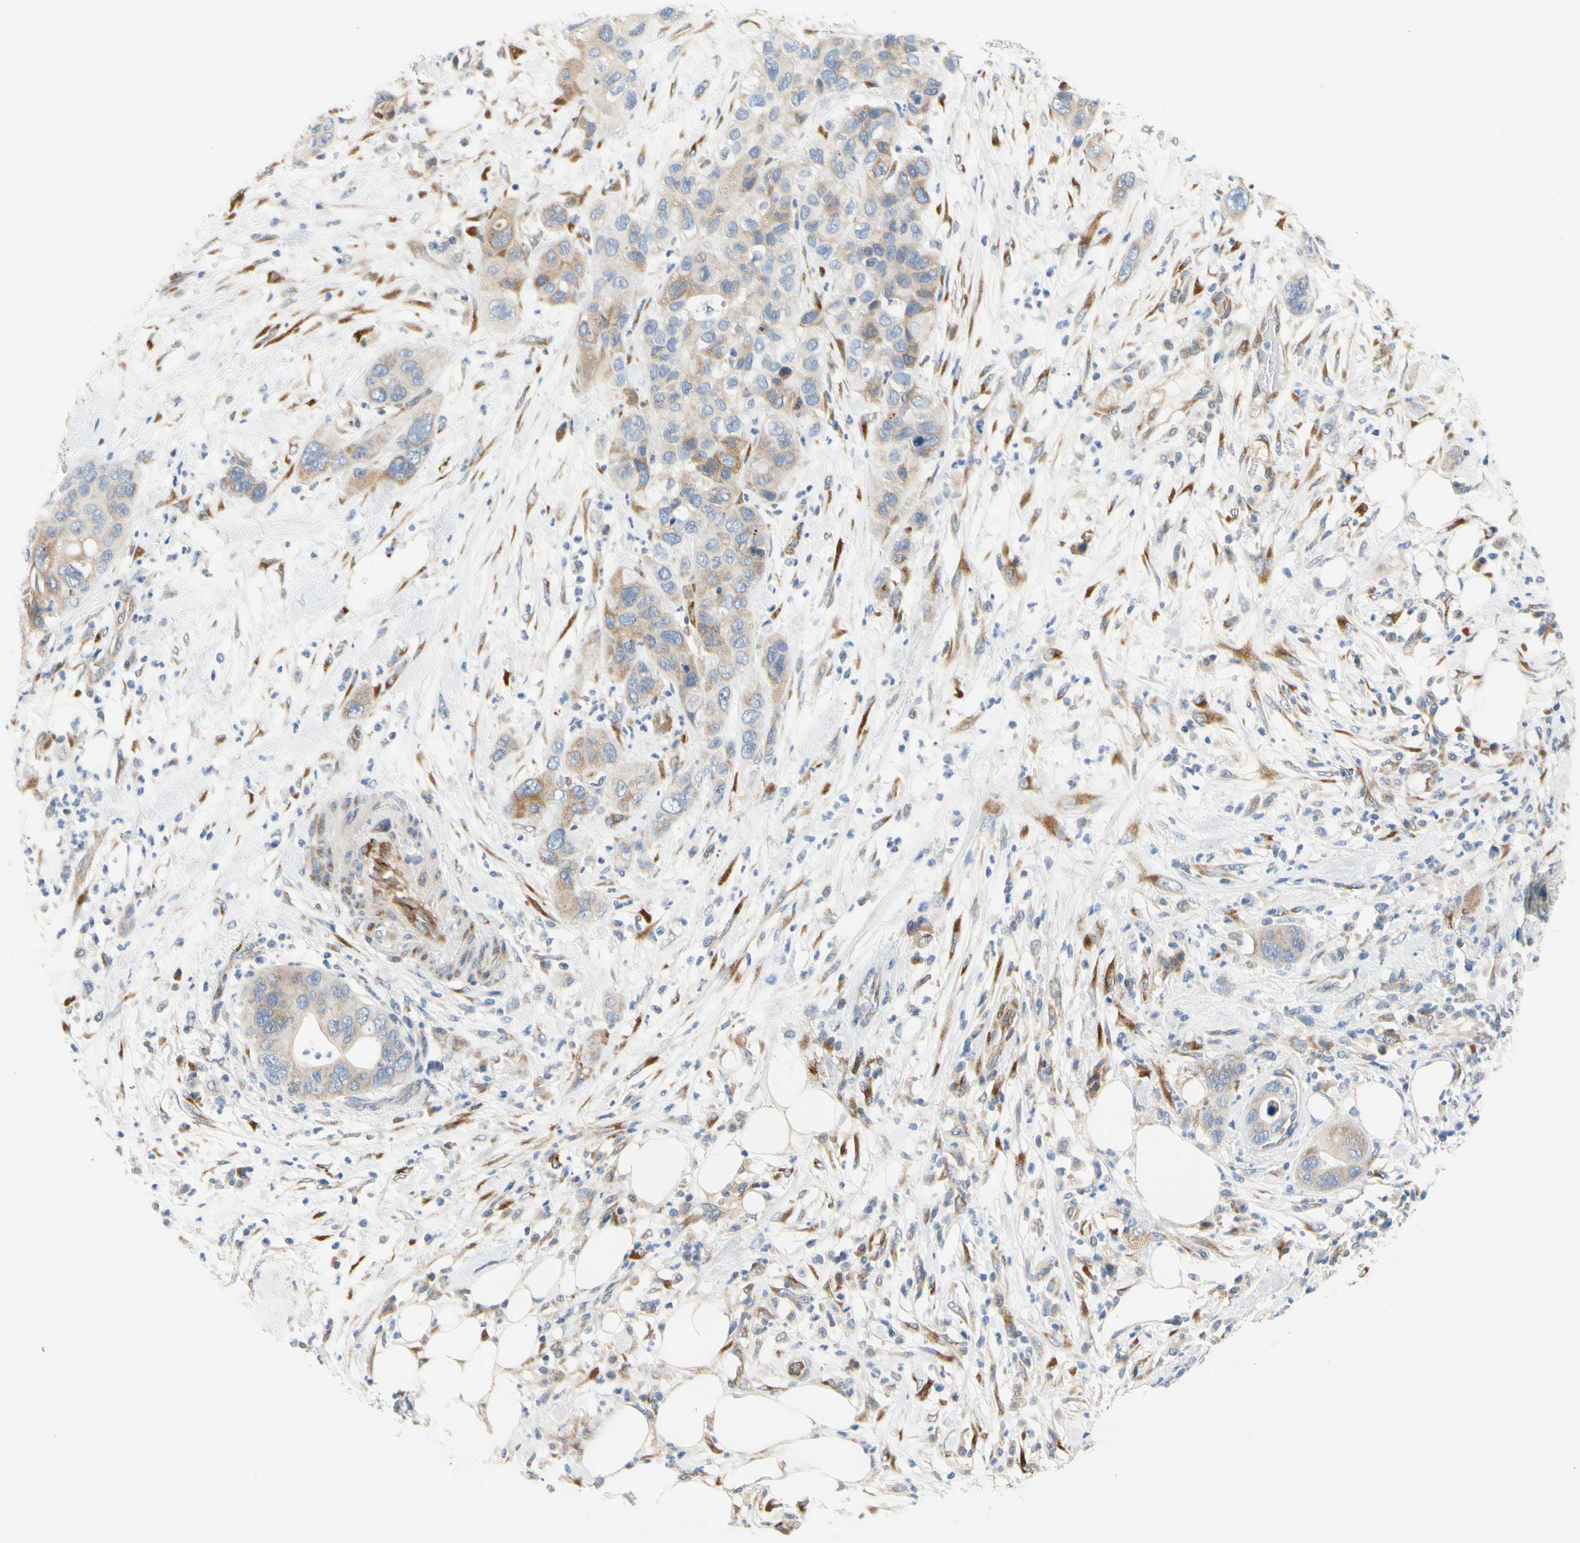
{"staining": {"intensity": "weak", "quantity": "25%-75%", "location": "cytoplasmic/membranous"}, "tissue": "pancreatic cancer", "cell_type": "Tumor cells", "image_type": "cancer", "snomed": [{"axis": "morphology", "description": "Adenocarcinoma, NOS"}, {"axis": "topography", "description": "Pancreas"}], "caption": "Immunohistochemical staining of pancreatic cancer reveals low levels of weak cytoplasmic/membranous expression in approximately 25%-75% of tumor cells.", "gene": "ZNF236", "patient": {"sex": "female", "age": 71}}